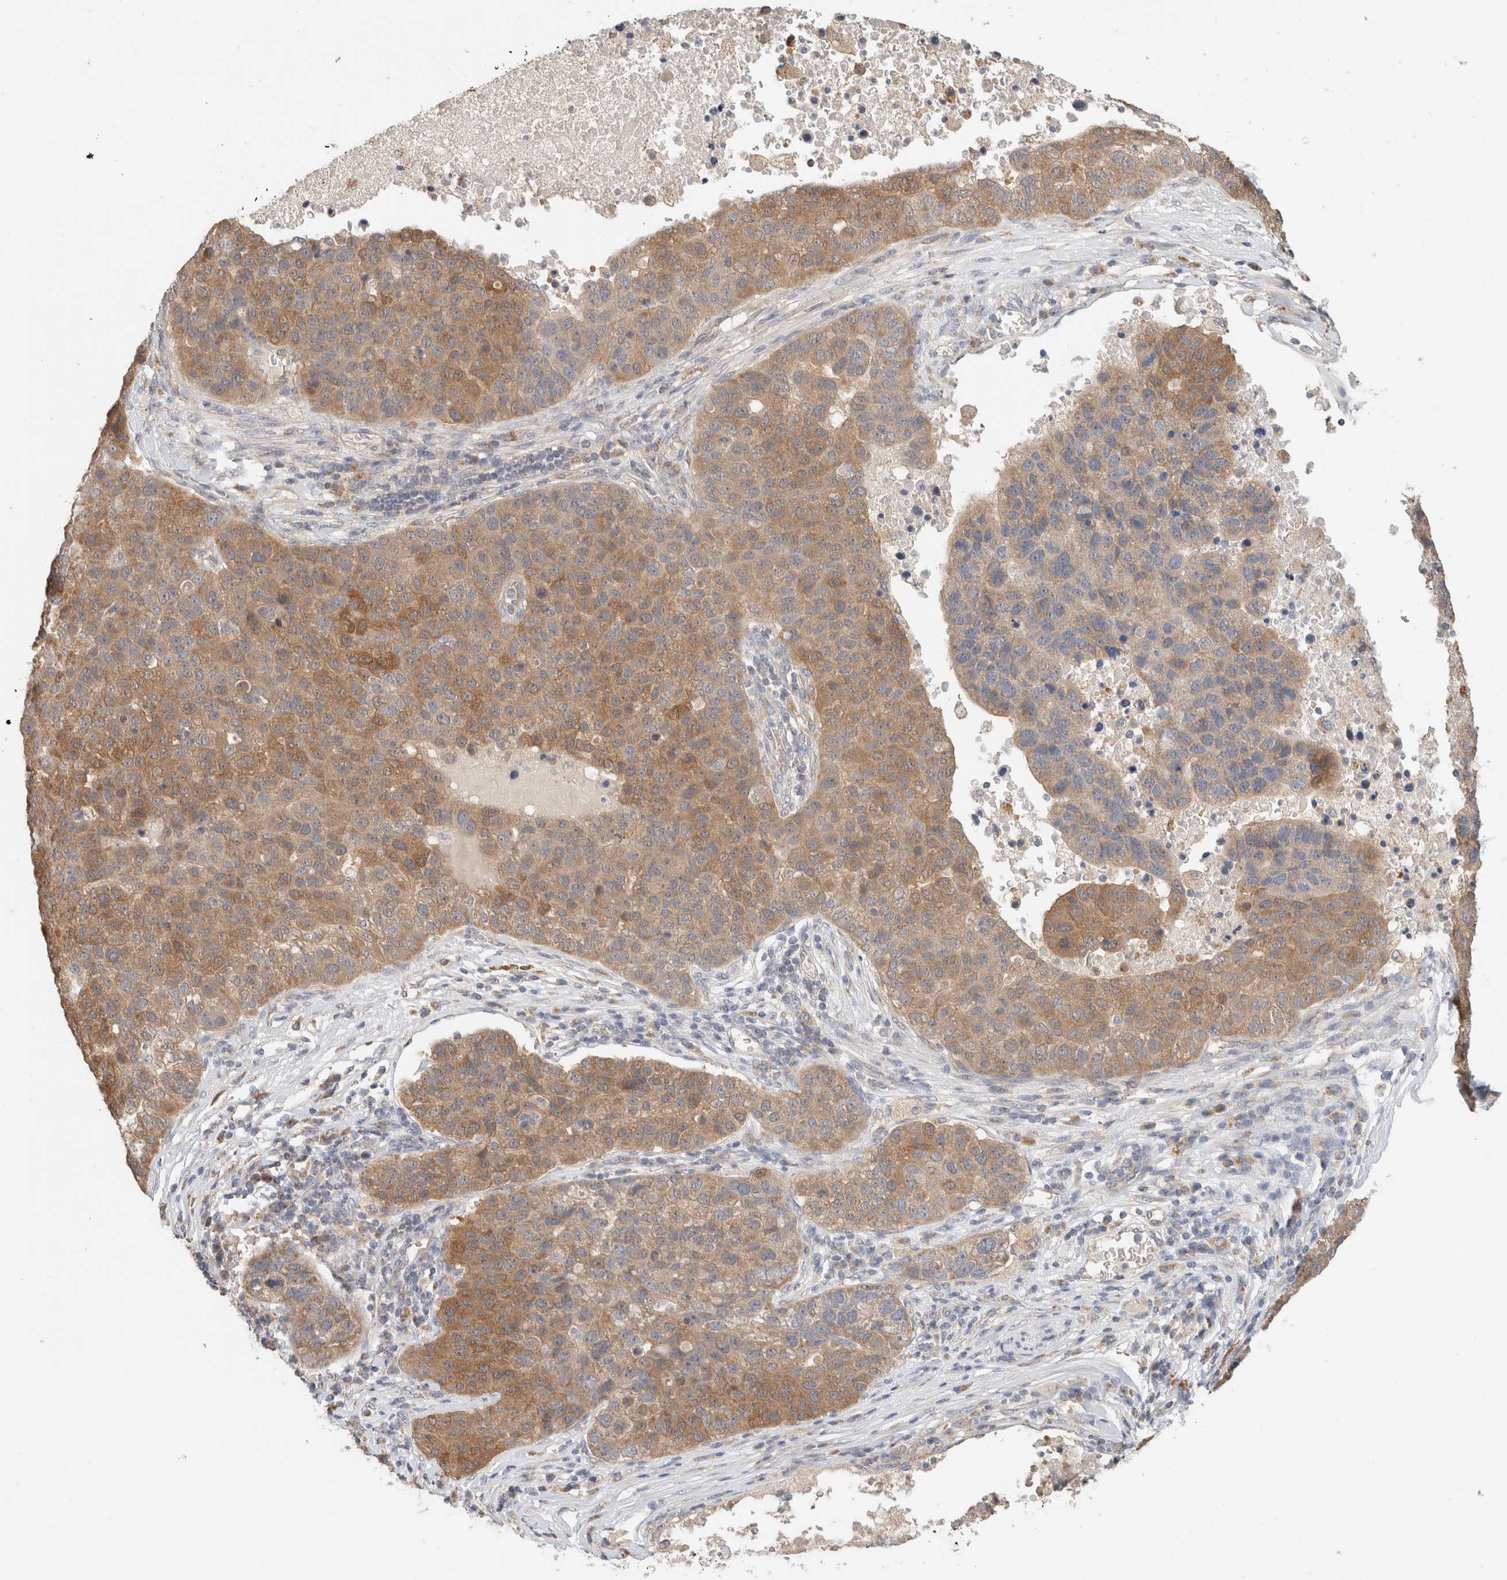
{"staining": {"intensity": "moderate", "quantity": ">75%", "location": "cytoplasmic/membranous"}, "tissue": "pancreatic cancer", "cell_type": "Tumor cells", "image_type": "cancer", "snomed": [{"axis": "morphology", "description": "Adenocarcinoma, NOS"}, {"axis": "topography", "description": "Pancreas"}], "caption": "Immunohistochemistry (IHC) histopathology image of human pancreatic cancer stained for a protein (brown), which reveals medium levels of moderate cytoplasmic/membranous expression in about >75% of tumor cells.", "gene": "CA13", "patient": {"sex": "female", "age": 61}}